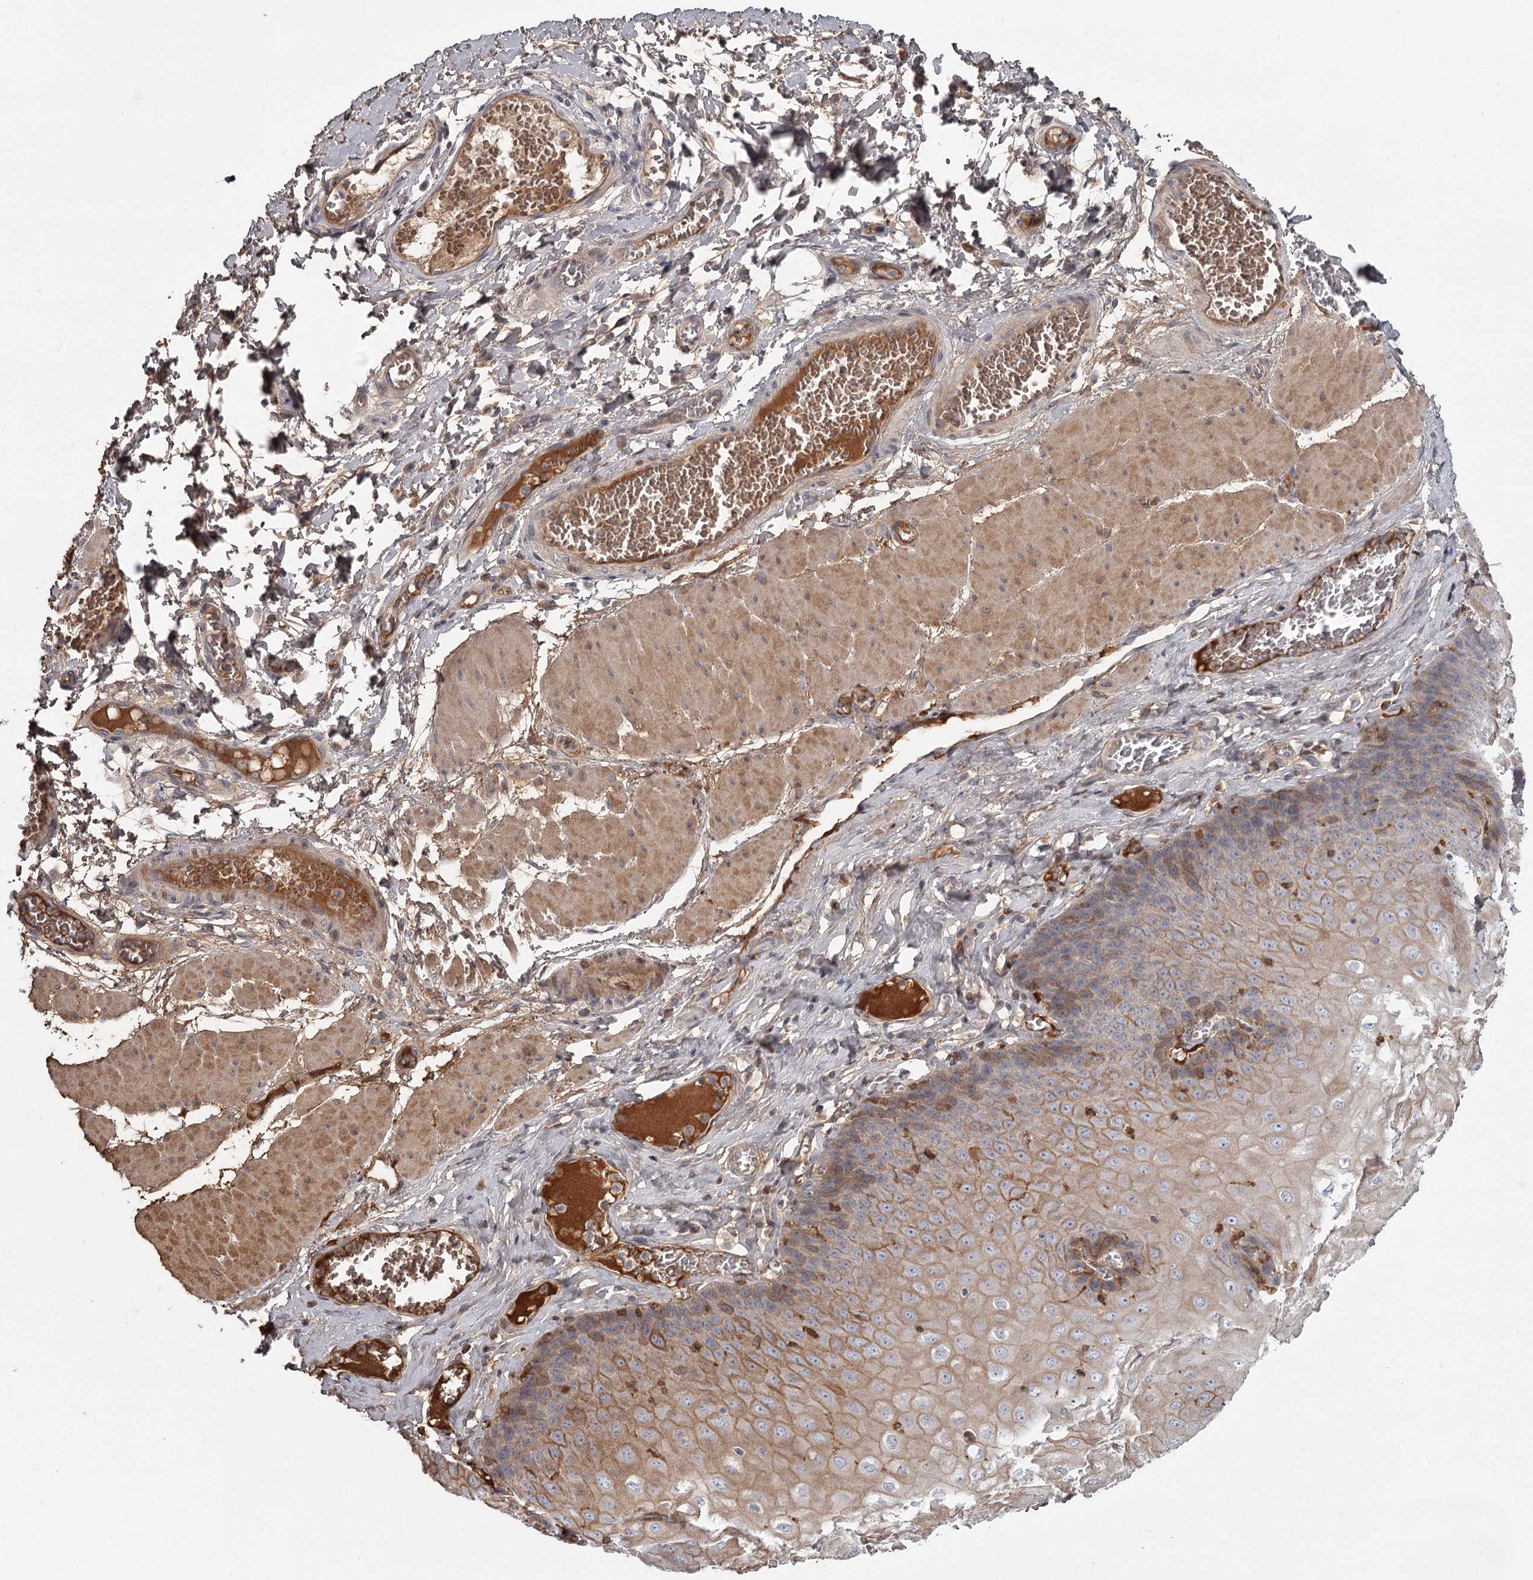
{"staining": {"intensity": "moderate", "quantity": ">75%", "location": "cytoplasmic/membranous"}, "tissue": "esophagus", "cell_type": "Squamous epithelial cells", "image_type": "normal", "snomed": [{"axis": "morphology", "description": "Normal tissue, NOS"}, {"axis": "topography", "description": "Esophagus"}], "caption": "The immunohistochemical stain highlights moderate cytoplasmic/membranous staining in squamous epithelial cells of unremarkable esophagus. (DAB = brown stain, brightfield microscopy at high magnification).", "gene": "DHRS9", "patient": {"sex": "male", "age": 60}}